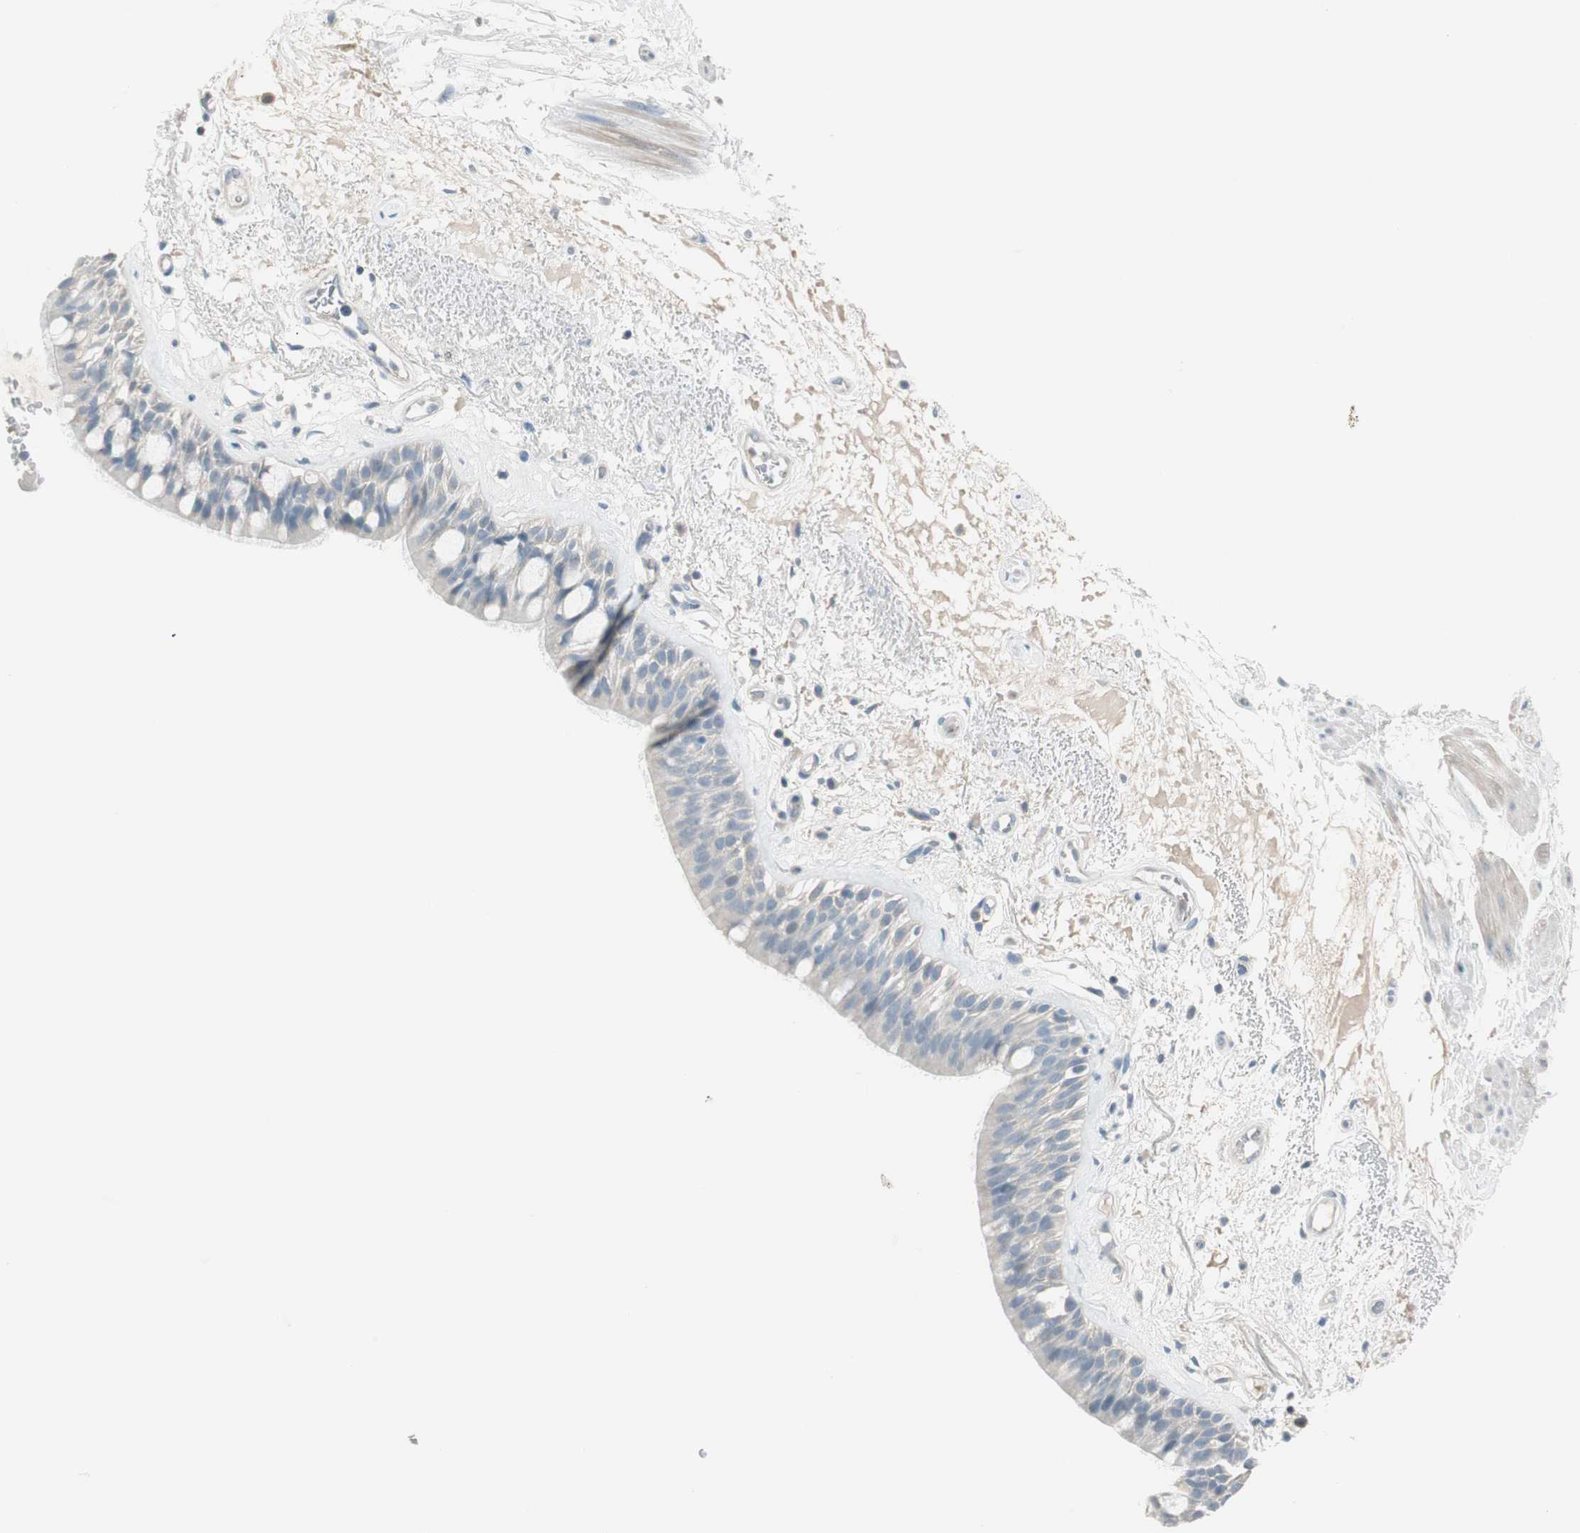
{"staining": {"intensity": "negative", "quantity": "none", "location": "none"}, "tissue": "bronchus", "cell_type": "Respiratory epithelial cells", "image_type": "normal", "snomed": [{"axis": "morphology", "description": "Normal tissue, NOS"}, {"axis": "topography", "description": "Bronchus"}], "caption": "Micrograph shows no protein positivity in respiratory epithelial cells of unremarkable bronchus.", "gene": "ITLN2", "patient": {"sex": "male", "age": 66}}